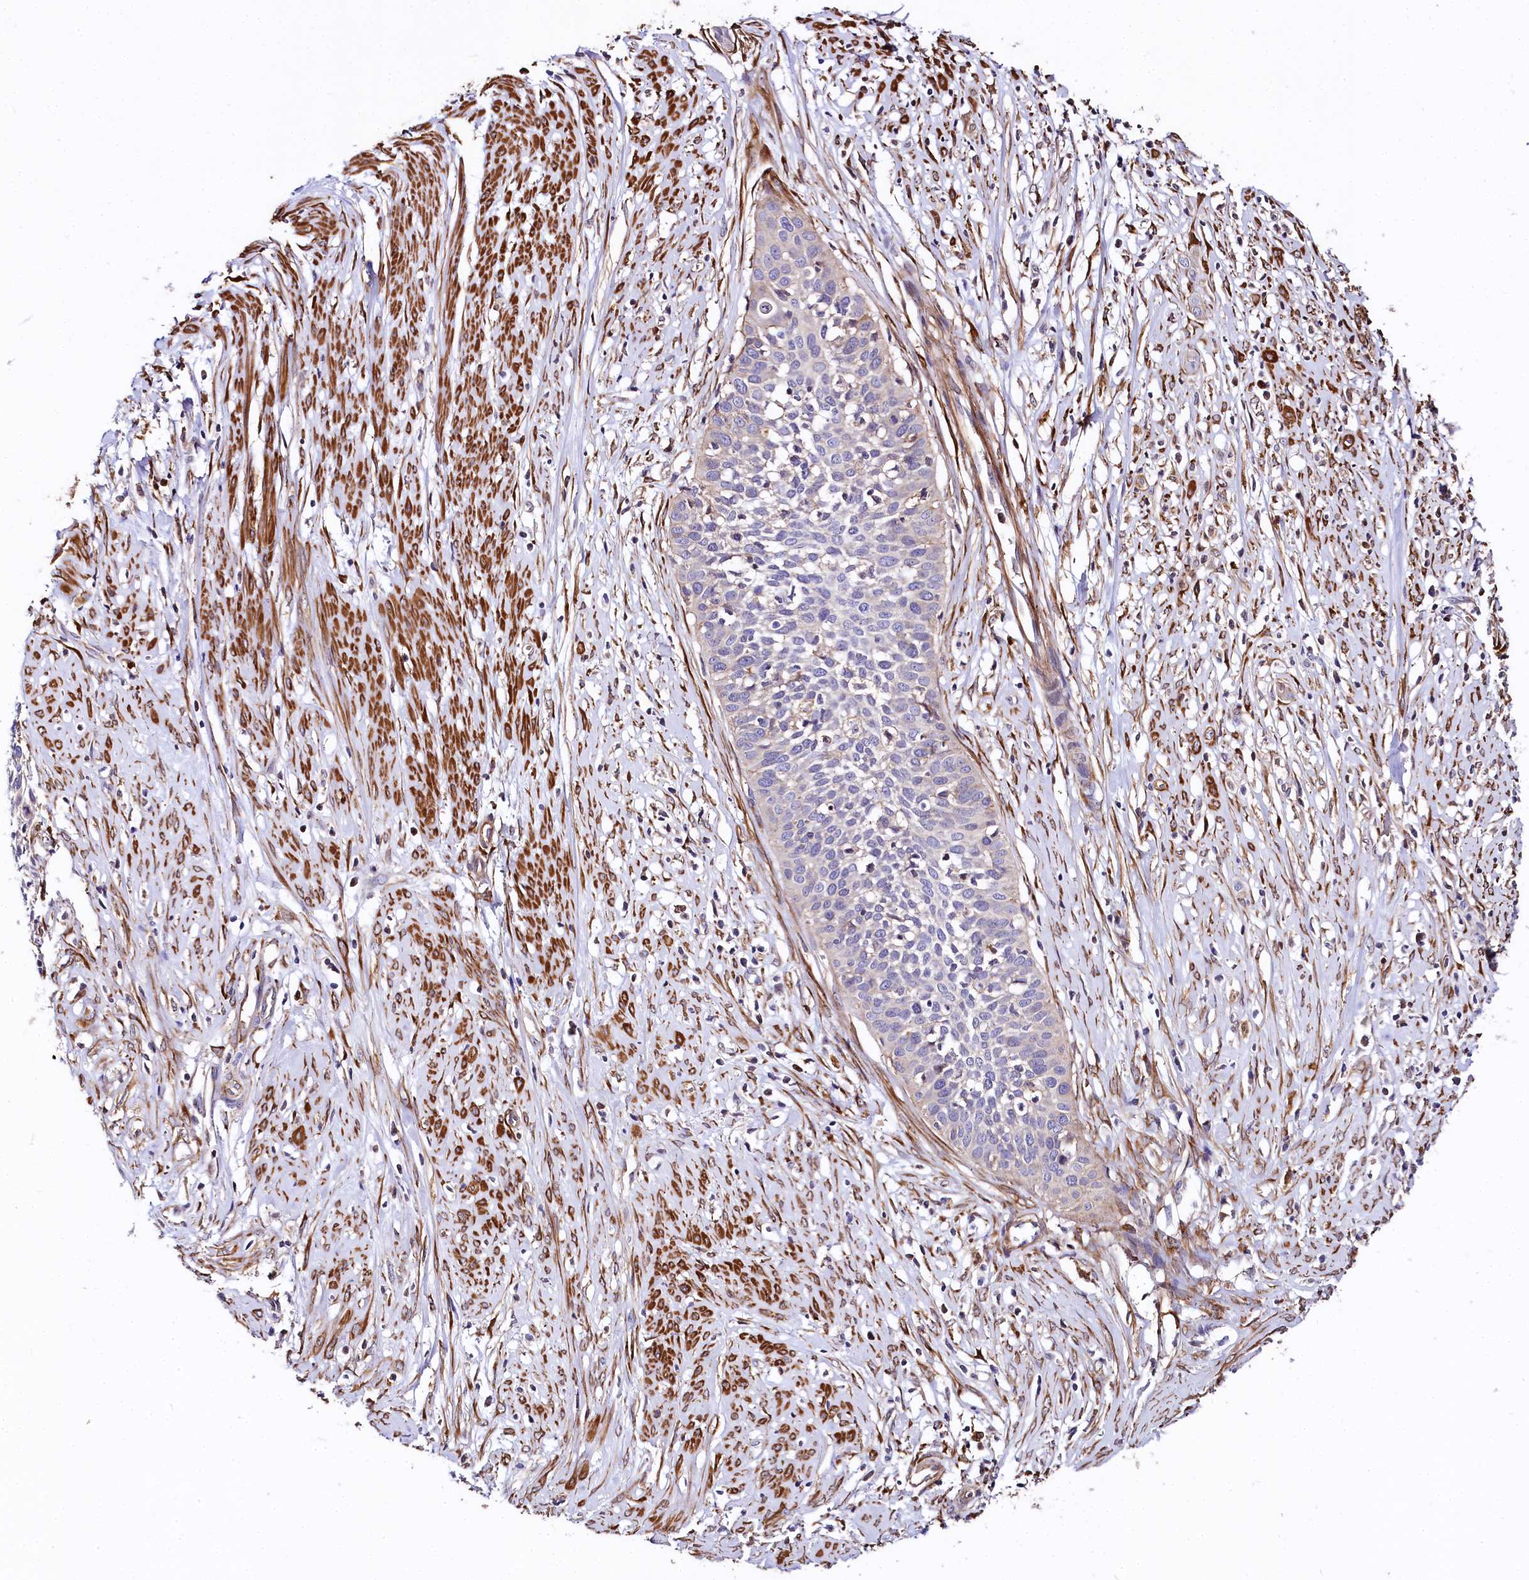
{"staining": {"intensity": "negative", "quantity": "none", "location": "none"}, "tissue": "cervical cancer", "cell_type": "Tumor cells", "image_type": "cancer", "snomed": [{"axis": "morphology", "description": "Squamous cell carcinoma, NOS"}, {"axis": "topography", "description": "Cervix"}], "caption": "DAB (3,3'-diaminobenzidine) immunohistochemical staining of human cervical cancer exhibits no significant staining in tumor cells.", "gene": "FCHSD2", "patient": {"sex": "female", "age": 34}}